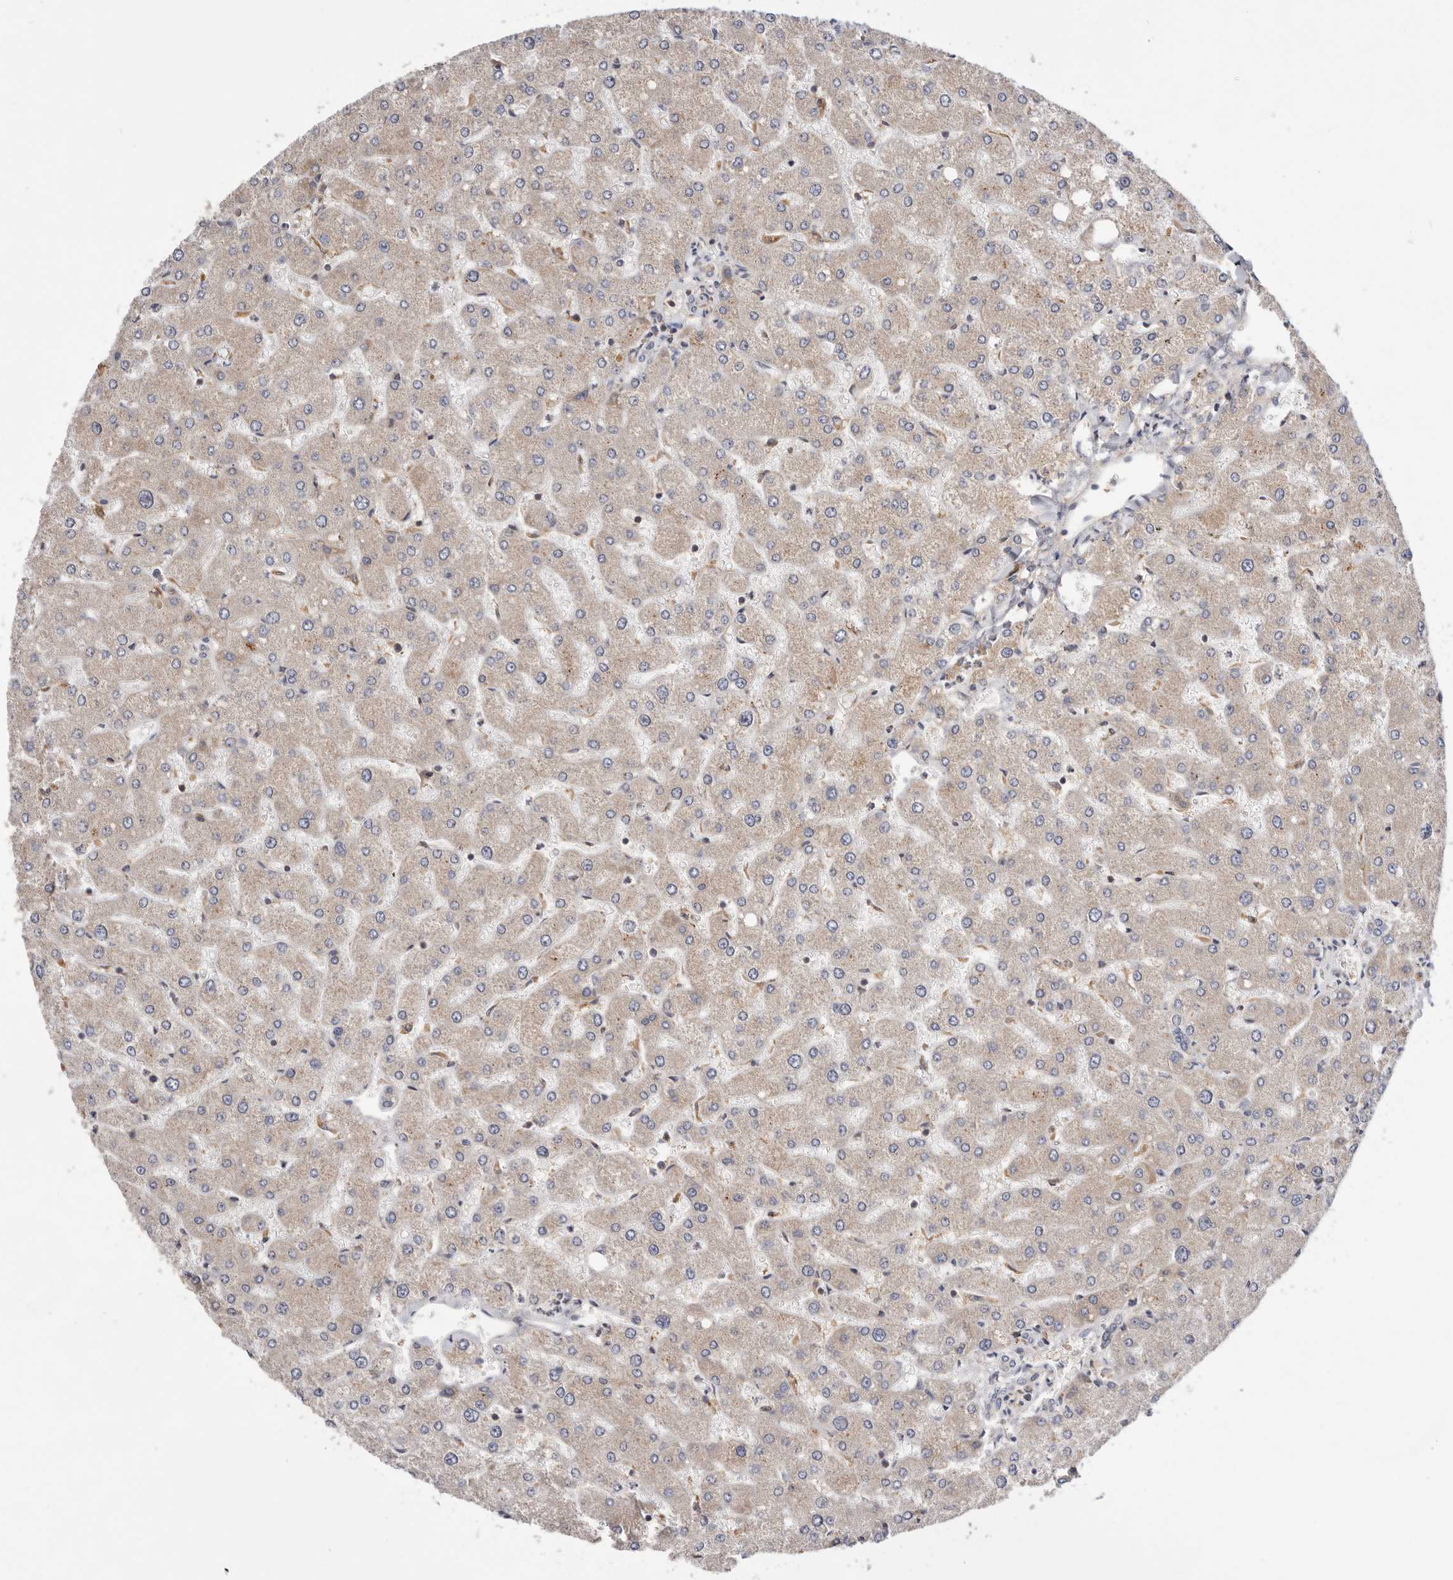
{"staining": {"intensity": "weak", "quantity": "<25%", "location": "cytoplasmic/membranous"}, "tissue": "liver", "cell_type": "Cholangiocytes", "image_type": "normal", "snomed": [{"axis": "morphology", "description": "Normal tissue, NOS"}, {"axis": "topography", "description": "Liver"}], "caption": "High power microscopy histopathology image of an IHC image of benign liver, revealing no significant positivity in cholangiocytes. The staining is performed using DAB brown chromogen with nuclei counter-stained in using hematoxylin.", "gene": "RNF213", "patient": {"sex": "male", "age": 55}}